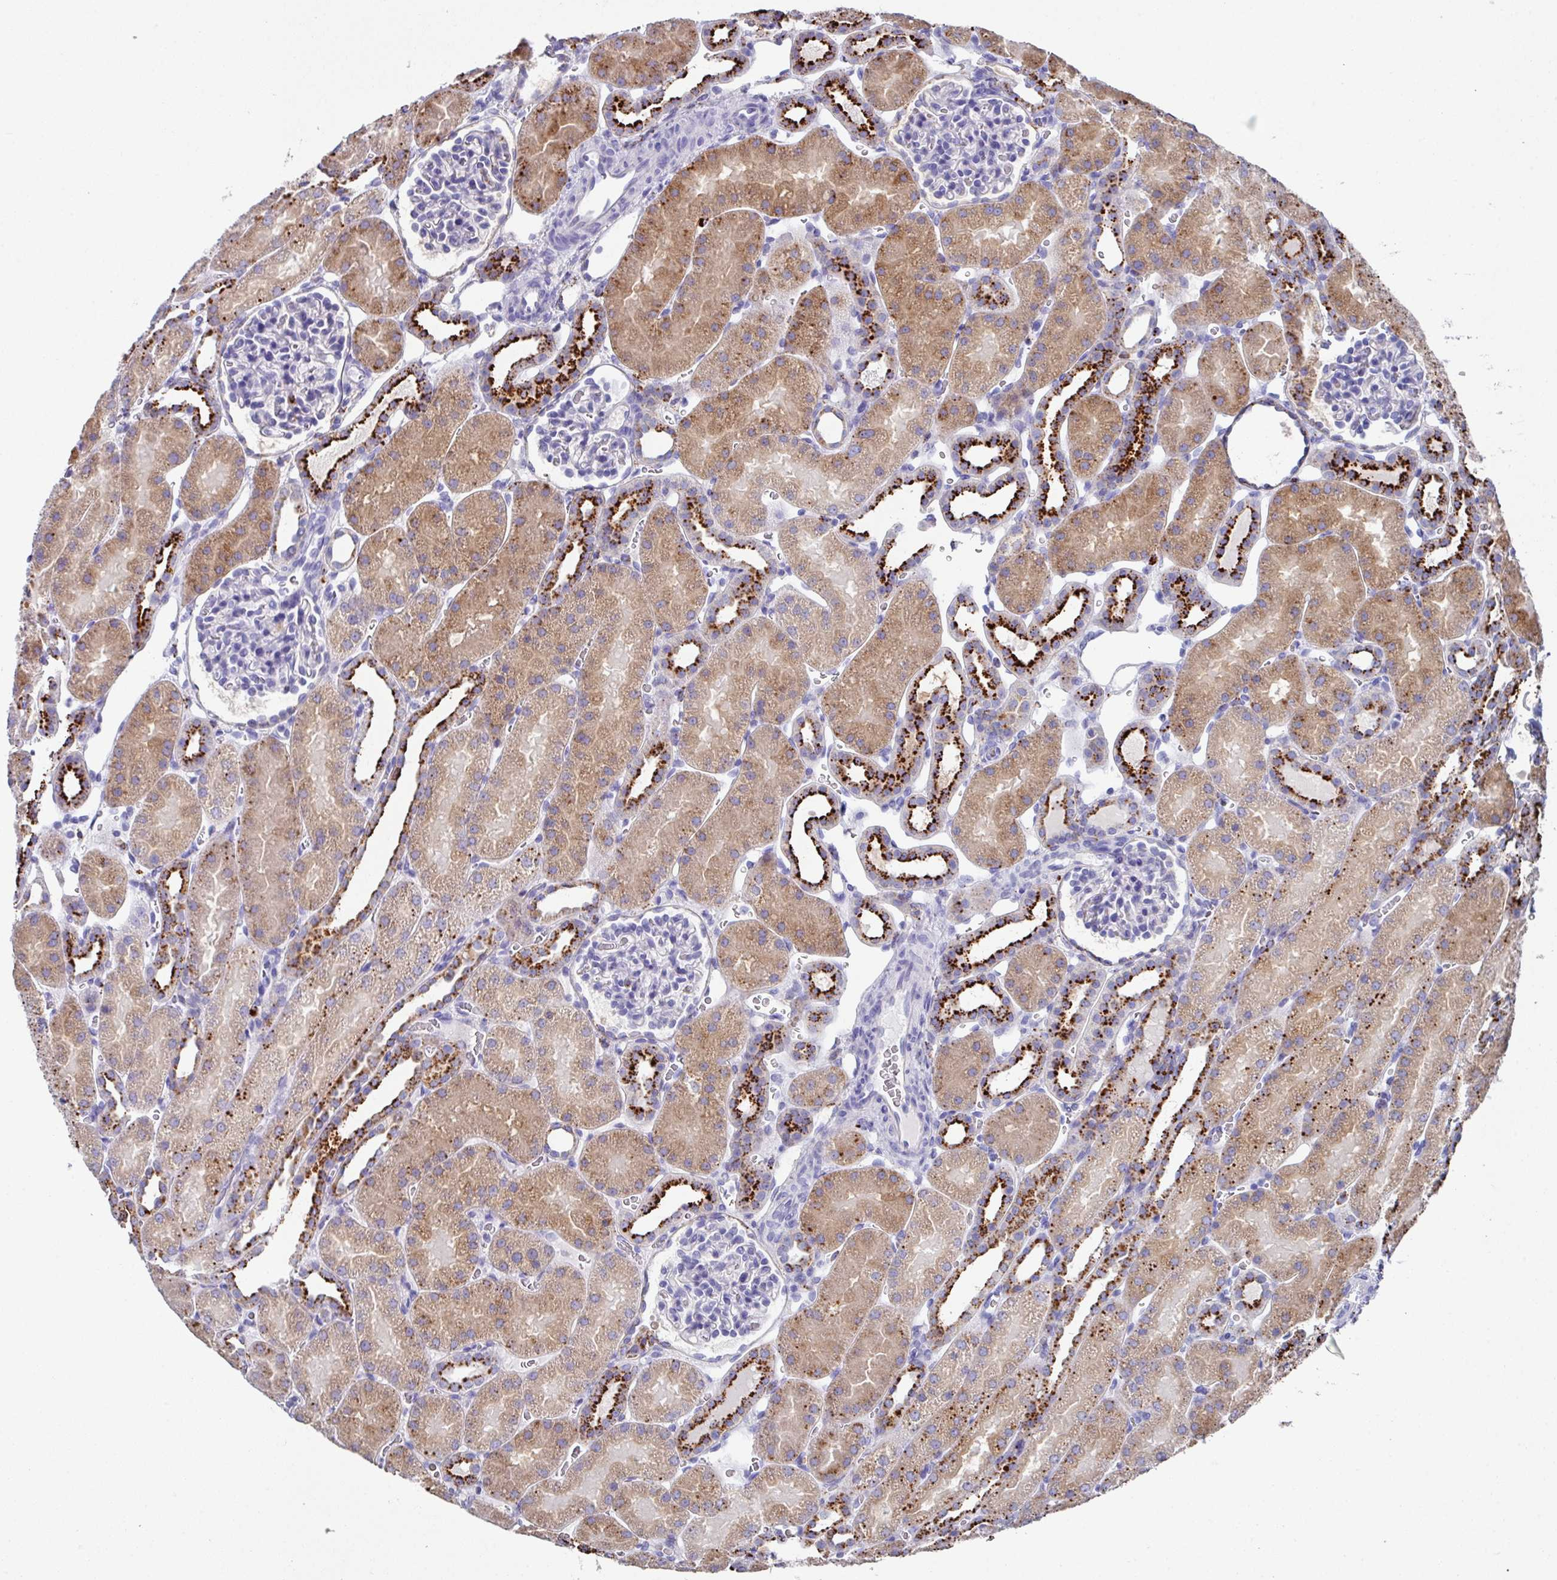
{"staining": {"intensity": "negative", "quantity": "none", "location": "none"}, "tissue": "kidney", "cell_type": "Cells in glomeruli", "image_type": "normal", "snomed": [{"axis": "morphology", "description": "Normal tissue, NOS"}, {"axis": "topography", "description": "Kidney"}], "caption": "Human kidney stained for a protein using IHC reveals no expression in cells in glomeruli.", "gene": "CPVL", "patient": {"sex": "male", "age": 2}}